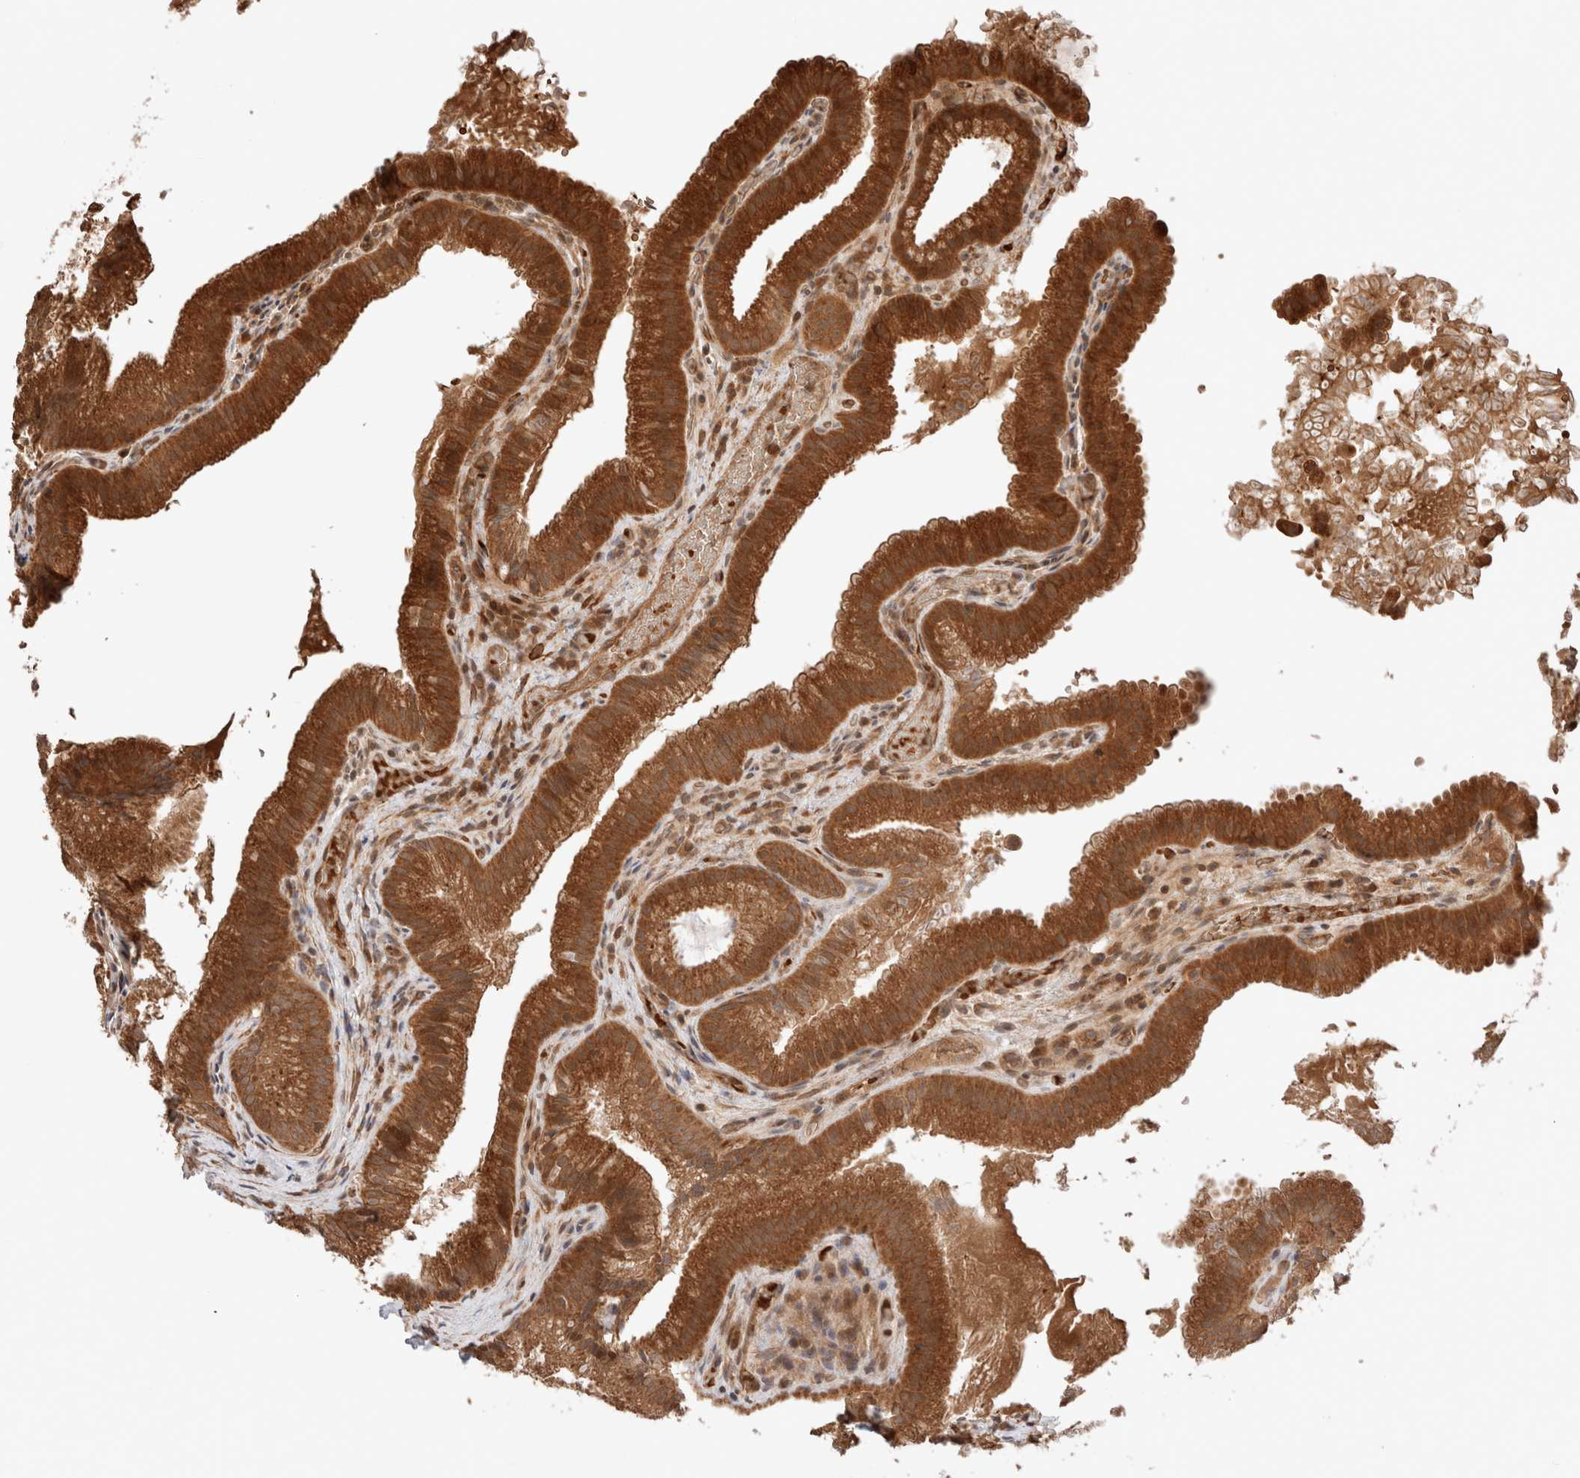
{"staining": {"intensity": "strong", "quantity": ">75%", "location": "cytoplasmic/membranous"}, "tissue": "gallbladder", "cell_type": "Glandular cells", "image_type": "normal", "snomed": [{"axis": "morphology", "description": "Normal tissue, NOS"}, {"axis": "topography", "description": "Gallbladder"}], "caption": "Protein staining displays strong cytoplasmic/membranous positivity in about >75% of glandular cells in benign gallbladder.", "gene": "ZNF649", "patient": {"sex": "female", "age": 30}}